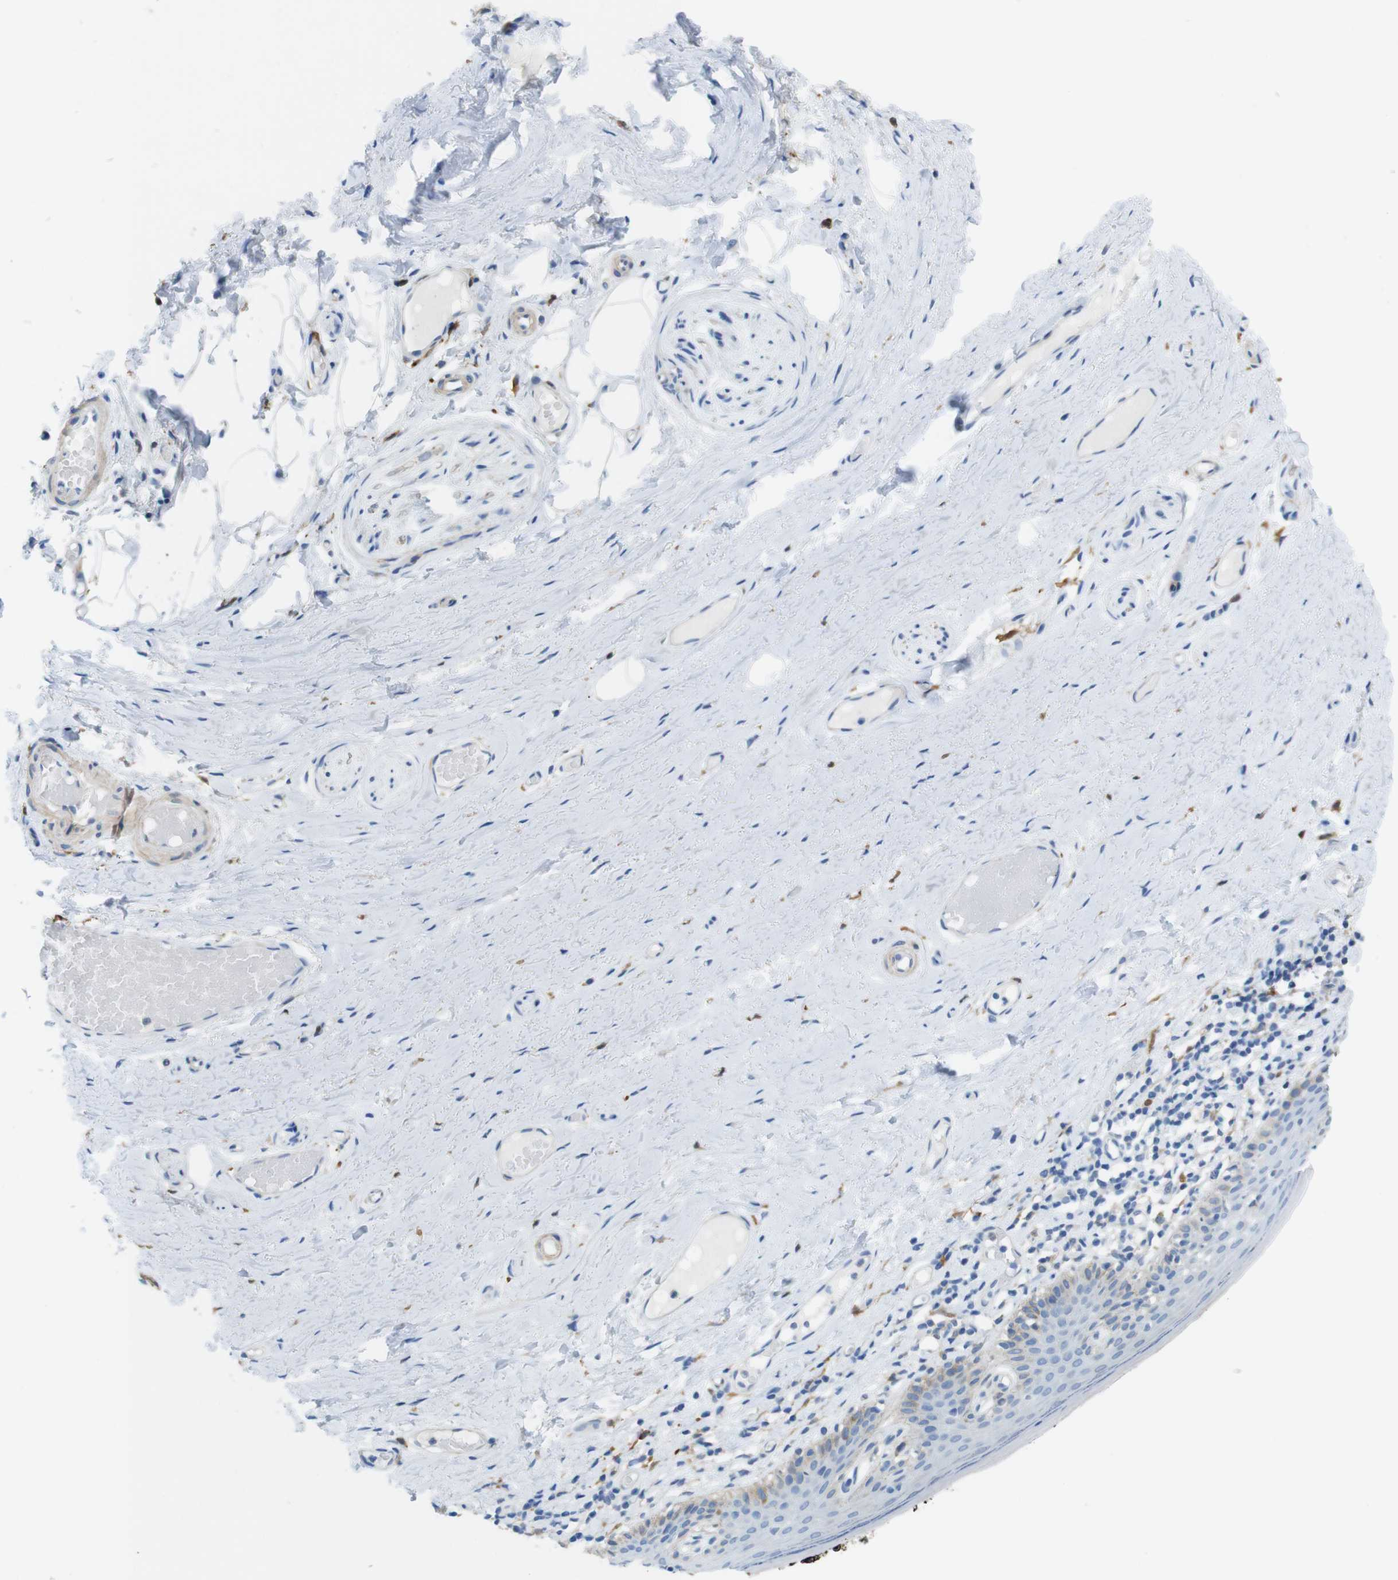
{"staining": {"intensity": "weak", "quantity": "<25%", "location": "cytoplasmic/membranous"}, "tissue": "skin", "cell_type": "Epidermal cells", "image_type": "normal", "snomed": [{"axis": "morphology", "description": "Normal tissue, NOS"}, {"axis": "topography", "description": "Vulva"}], "caption": "DAB (3,3'-diaminobenzidine) immunohistochemical staining of unremarkable human skin reveals no significant expression in epidermal cells. (DAB (3,3'-diaminobenzidine) immunohistochemistry (IHC), high magnification).", "gene": "CLMN", "patient": {"sex": "female", "age": 54}}